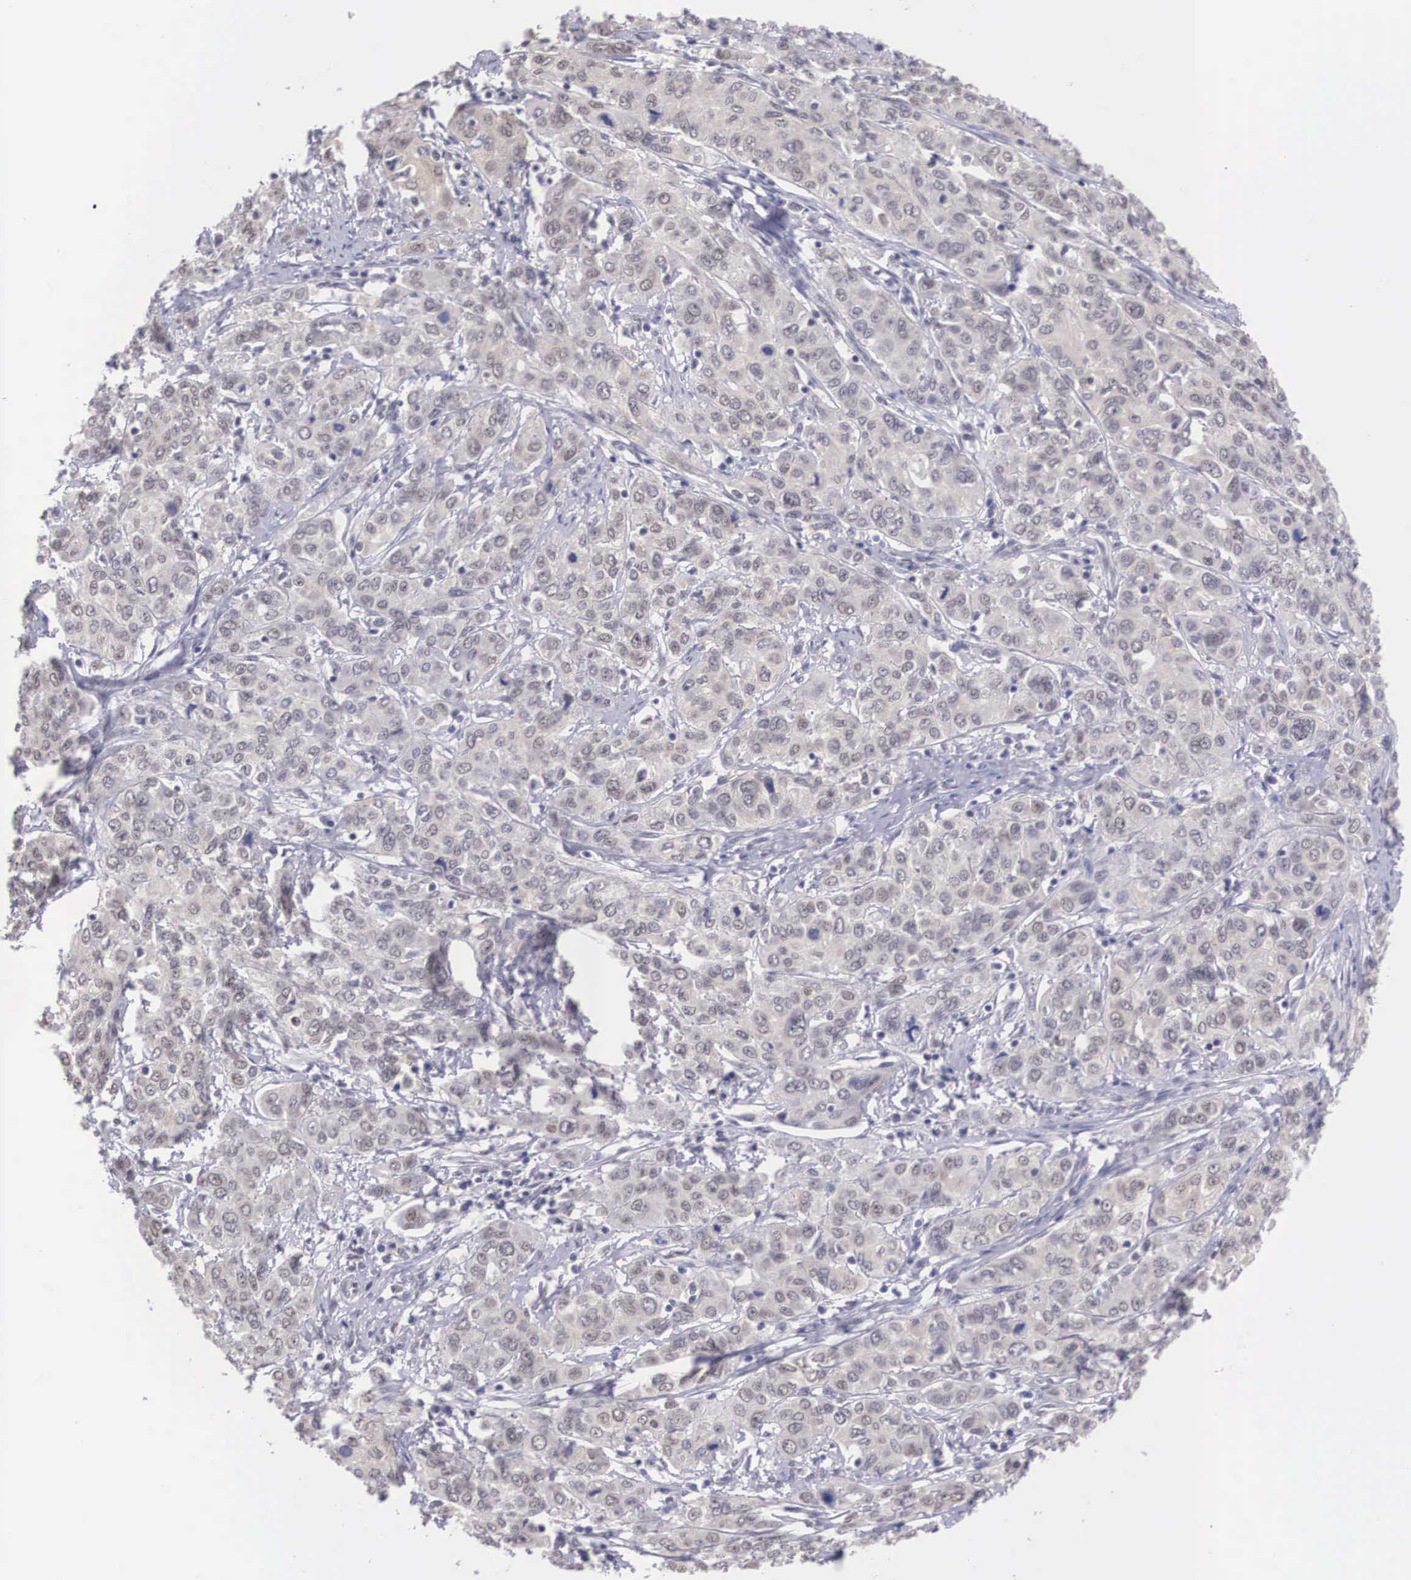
{"staining": {"intensity": "weak", "quantity": ">75%", "location": "cytoplasmic/membranous,nuclear"}, "tissue": "cervical cancer", "cell_type": "Tumor cells", "image_type": "cancer", "snomed": [{"axis": "morphology", "description": "Squamous cell carcinoma, NOS"}, {"axis": "topography", "description": "Cervix"}], "caption": "Immunohistochemical staining of human squamous cell carcinoma (cervical) exhibits weak cytoplasmic/membranous and nuclear protein expression in about >75% of tumor cells.", "gene": "NINL", "patient": {"sex": "female", "age": 38}}